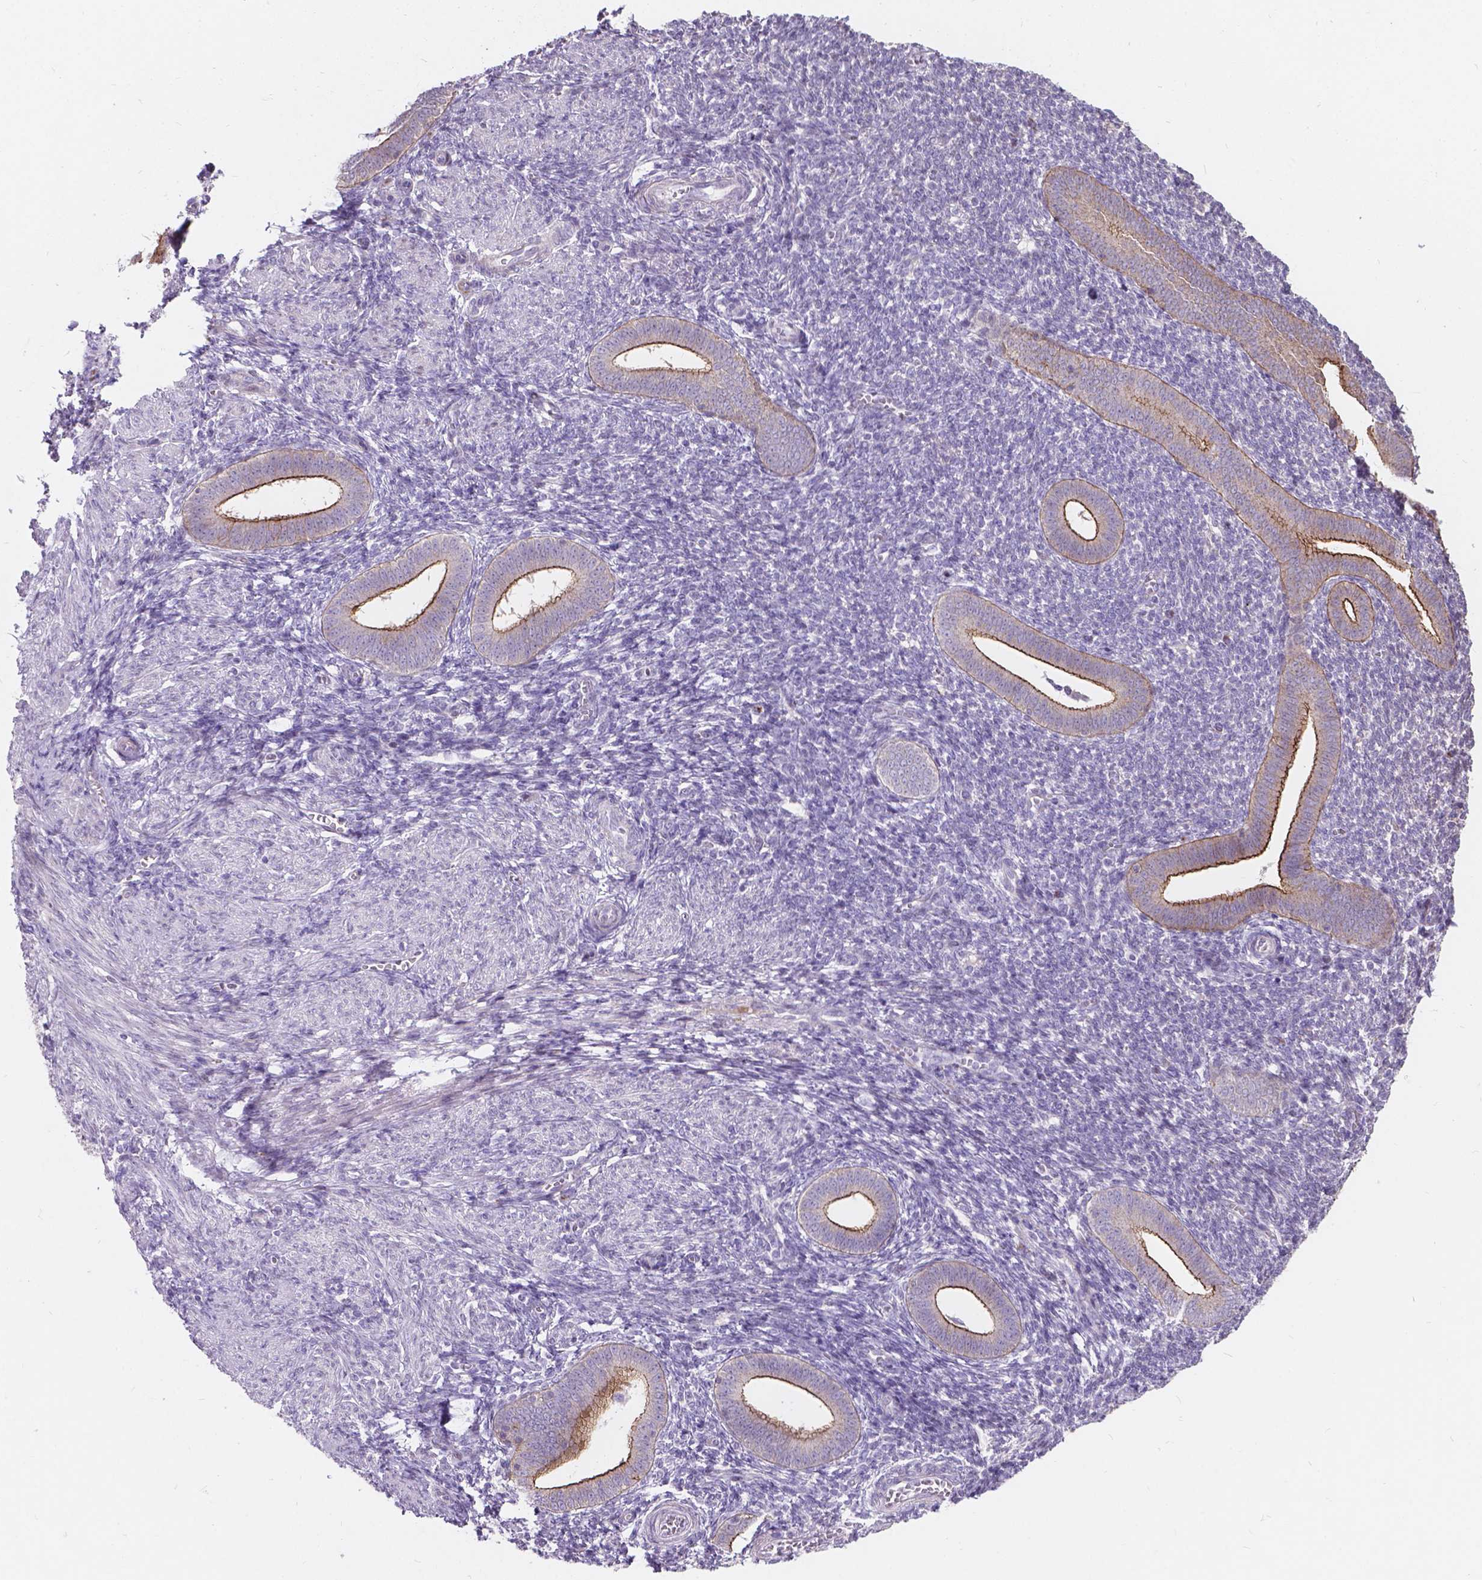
{"staining": {"intensity": "negative", "quantity": "none", "location": "none"}, "tissue": "endometrium", "cell_type": "Cells in endometrial stroma", "image_type": "normal", "snomed": [{"axis": "morphology", "description": "Normal tissue, NOS"}, {"axis": "topography", "description": "Endometrium"}], "caption": "This micrograph is of unremarkable endometrium stained with IHC to label a protein in brown with the nuclei are counter-stained blue. There is no staining in cells in endometrial stroma. (DAB (3,3'-diaminobenzidine) IHC visualized using brightfield microscopy, high magnification).", "gene": "MYH14", "patient": {"sex": "female", "age": 25}}